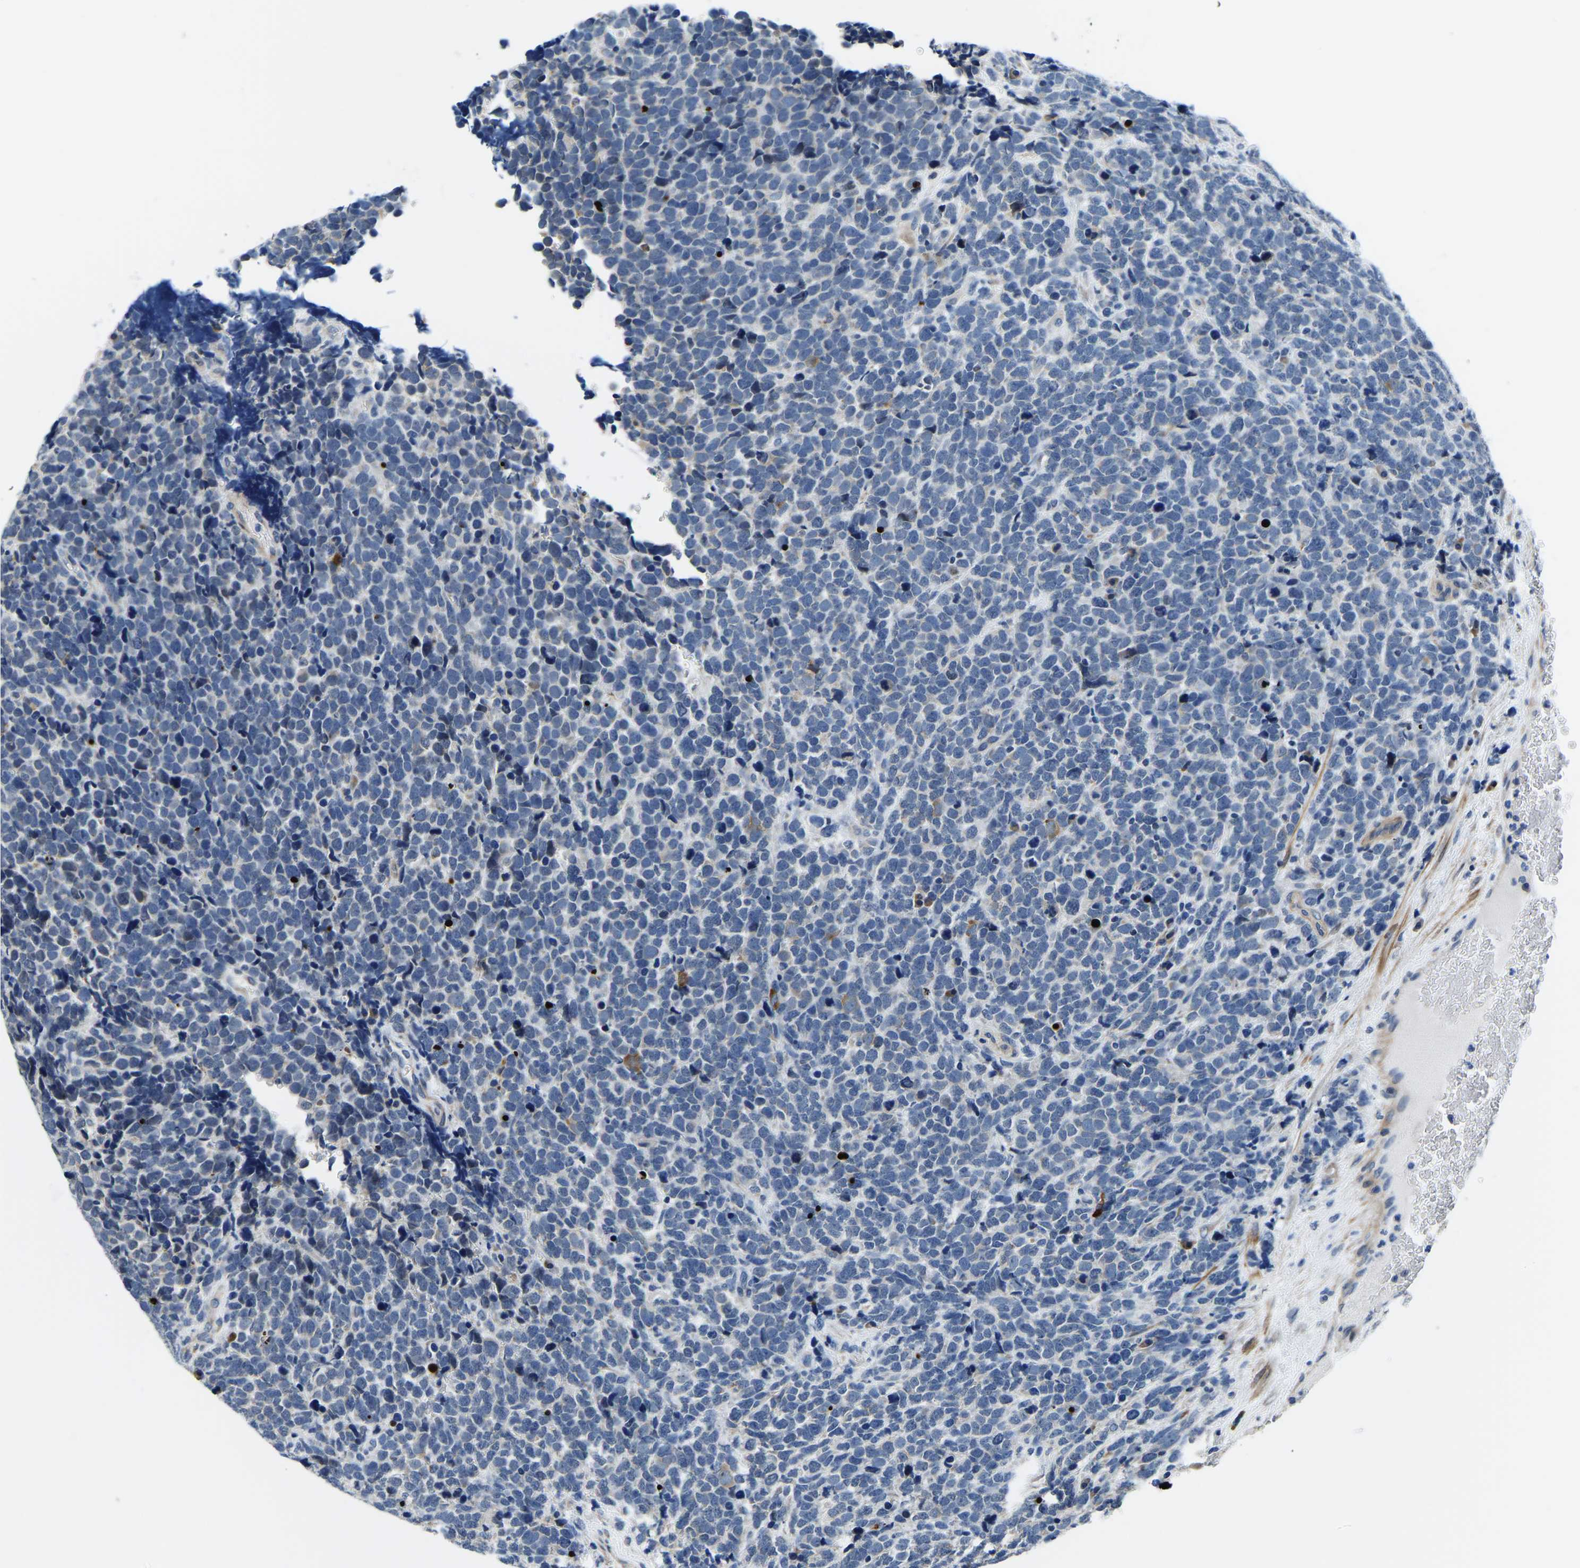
{"staining": {"intensity": "negative", "quantity": "none", "location": "none"}, "tissue": "urothelial cancer", "cell_type": "Tumor cells", "image_type": "cancer", "snomed": [{"axis": "morphology", "description": "Urothelial carcinoma, High grade"}, {"axis": "topography", "description": "Urinary bladder"}], "caption": "Tumor cells show no significant protein staining in urothelial carcinoma (high-grade).", "gene": "LIAS", "patient": {"sex": "female", "age": 82}}